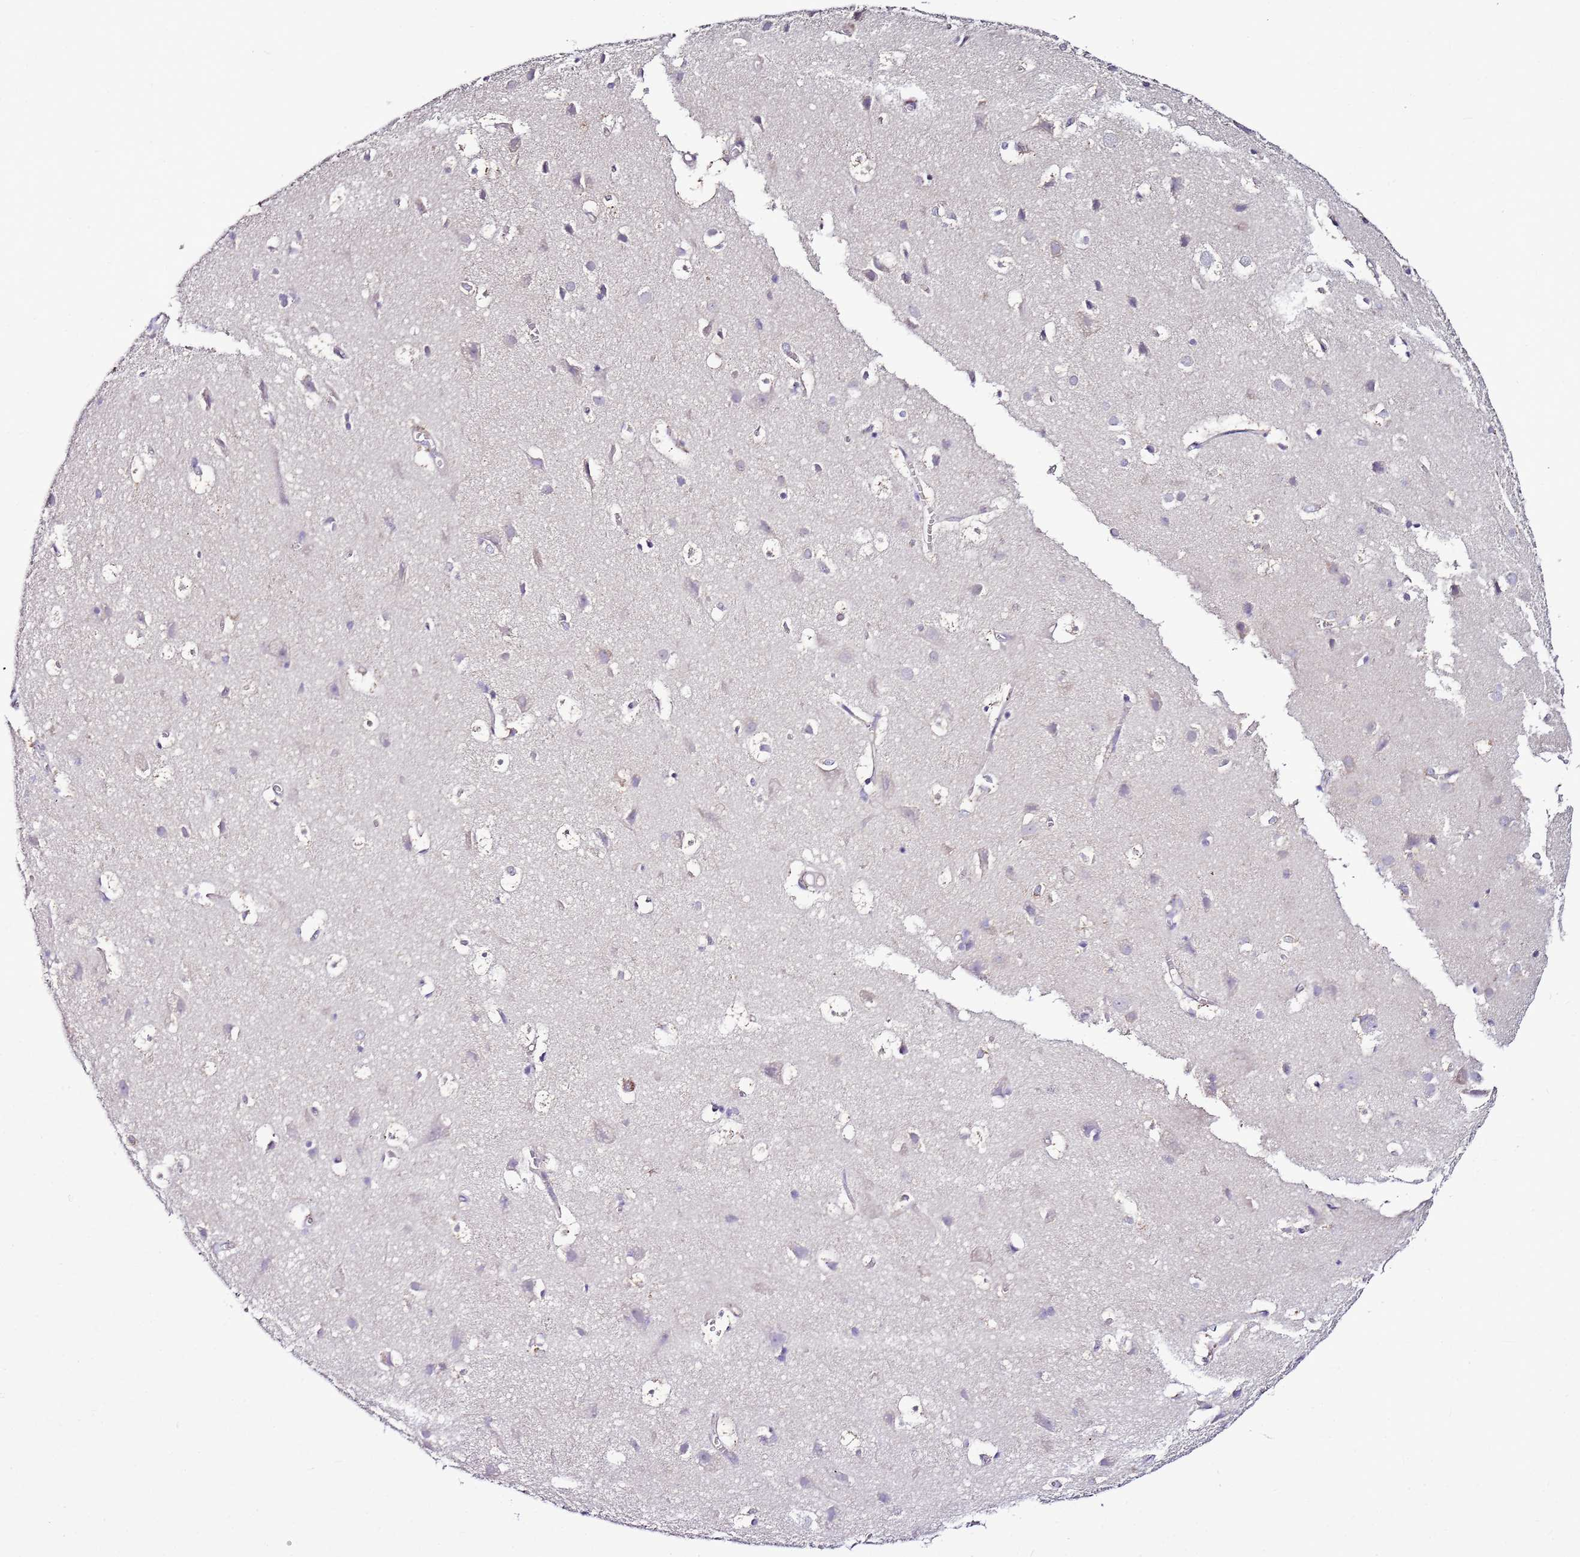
{"staining": {"intensity": "negative", "quantity": "none", "location": "none"}, "tissue": "cerebral cortex", "cell_type": "Endothelial cells", "image_type": "normal", "snomed": [{"axis": "morphology", "description": "Normal tissue, NOS"}, {"axis": "topography", "description": "Cerebral cortex"}], "caption": "Immunohistochemistry of unremarkable human cerebral cortex demonstrates no positivity in endothelial cells.", "gene": "ATXN2L", "patient": {"sex": "male", "age": 54}}